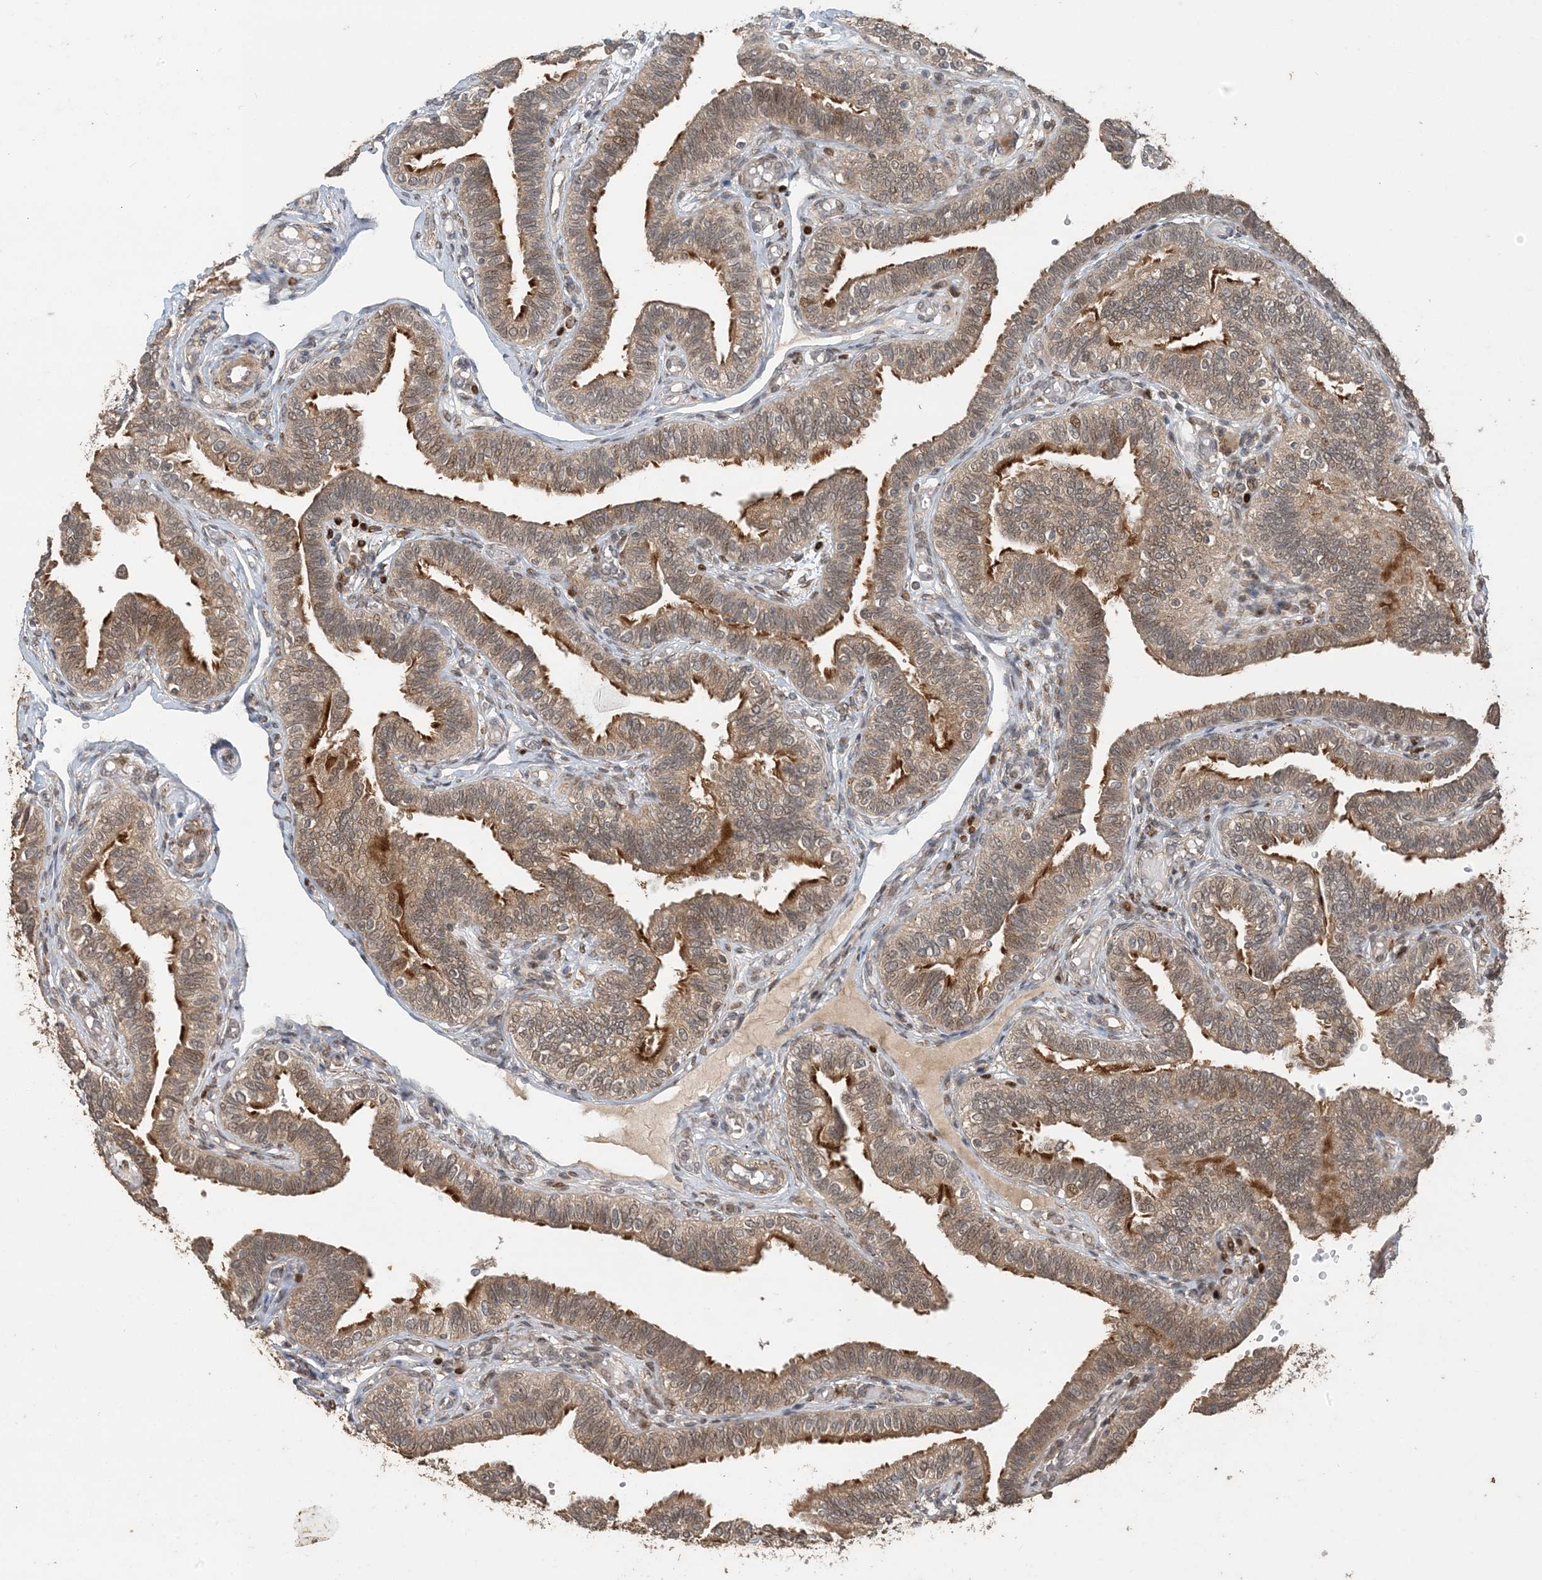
{"staining": {"intensity": "moderate", "quantity": ">75%", "location": "cytoplasmic/membranous,nuclear"}, "tissue": "fallopian tube", "cell_type": "Glandular cells", "image_type": "normal", "snomed": [{"axis": "morphology", "description": "Normal tissue, NOS"}, {"axis": "topography", "description": "Fallopian tube"}], "caption": "Normal fallopian tube exhibits moderate cytoplasmic/membranous,nuclear staining in approximately >75% of glandular cells.", "gene": "ATP13A2", "patient": {"sex": "female", "age": 39}}